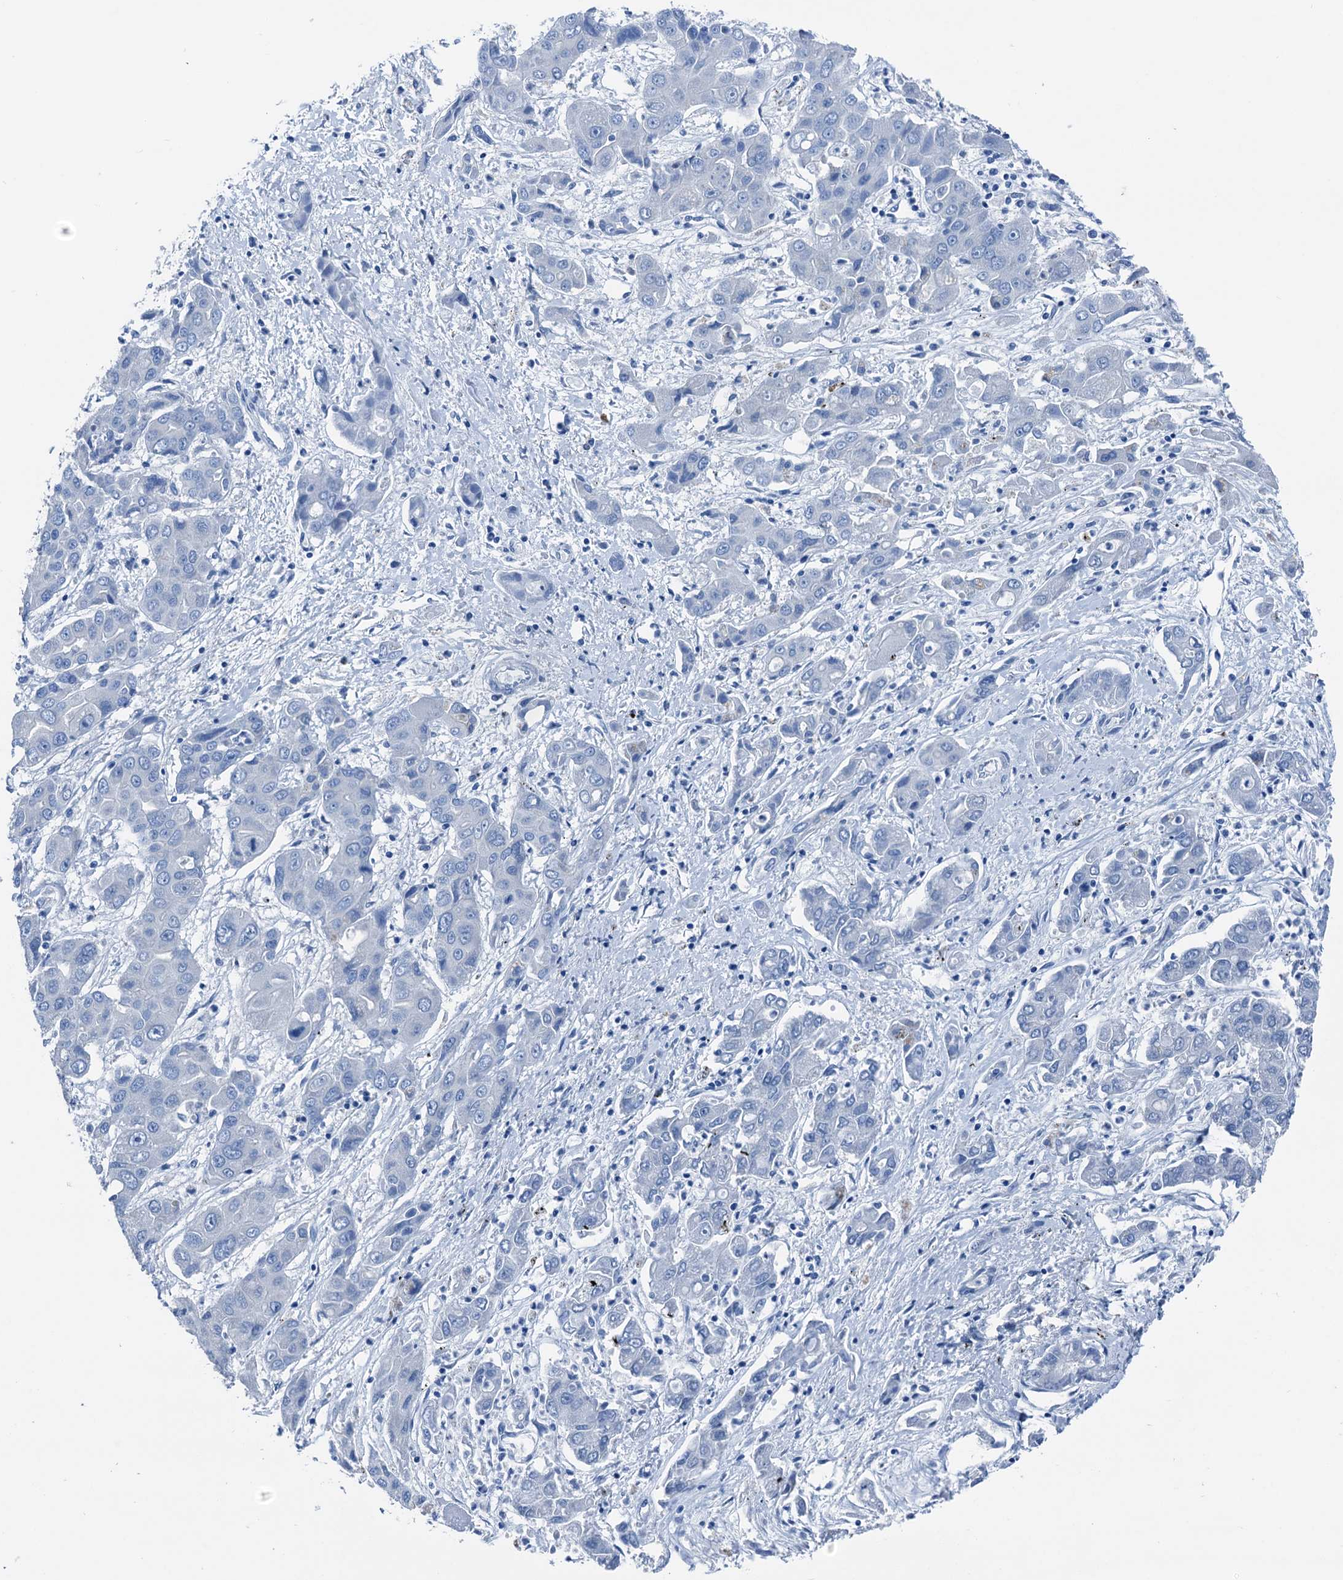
{"staining": {"intensity": "negative", "quantity": "none", "location": "none"}, "tissue": "liver cancer", "cell_type": "Tumor cells", "image_type": "cancer", "snomed": [{"axis": "morphology", "description": "Cholangiocarcinoma"}, {"axis": "topography", "description": "Liver"}], "caption": "The photomicrograph reveals no staining of tumor cells in liver cholangiocarcinoma.", "gene": "CBLN3", "patient": {"sex": "male", "age": 67}}